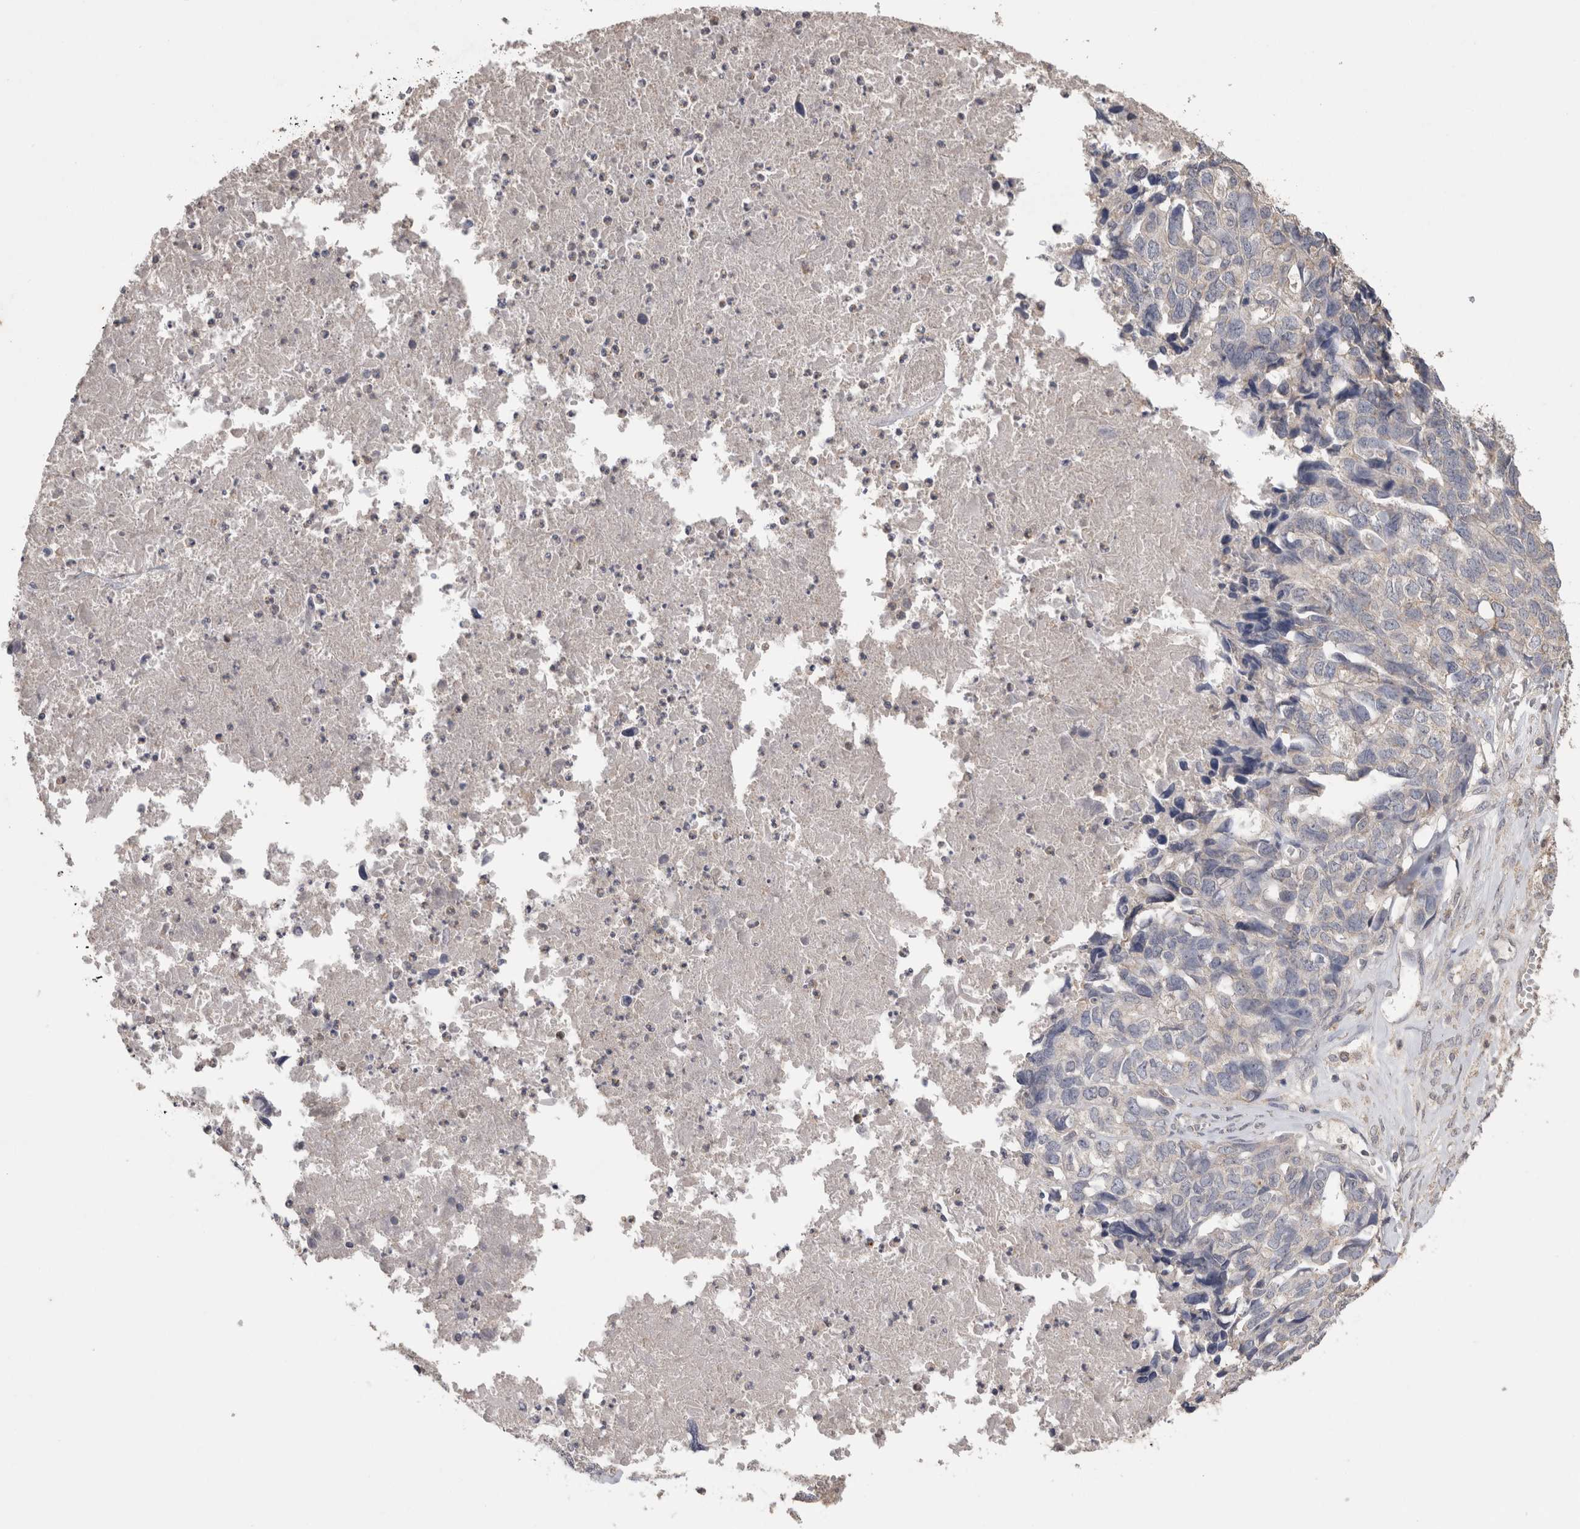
{"staining": {"intensity": "negative", "quantity": "none", "location": "none"}, "tissue": "ovarian cancer", "cell_type": "Tumor cells", "image_type": "cancer", "snomed": [{"axis": "morphology", "description": "Cystadenocarcinoma, serous, NOS"}, {"axis": "topography", "description": "Ovary"}], "caption": "DAB immunohistochemical staining of ovarian serous cystadenocarcinoma shows no significant positivity in tumor cells.", "gene": "CNTFR", "patient": {"sex": "female", "age": 79}}